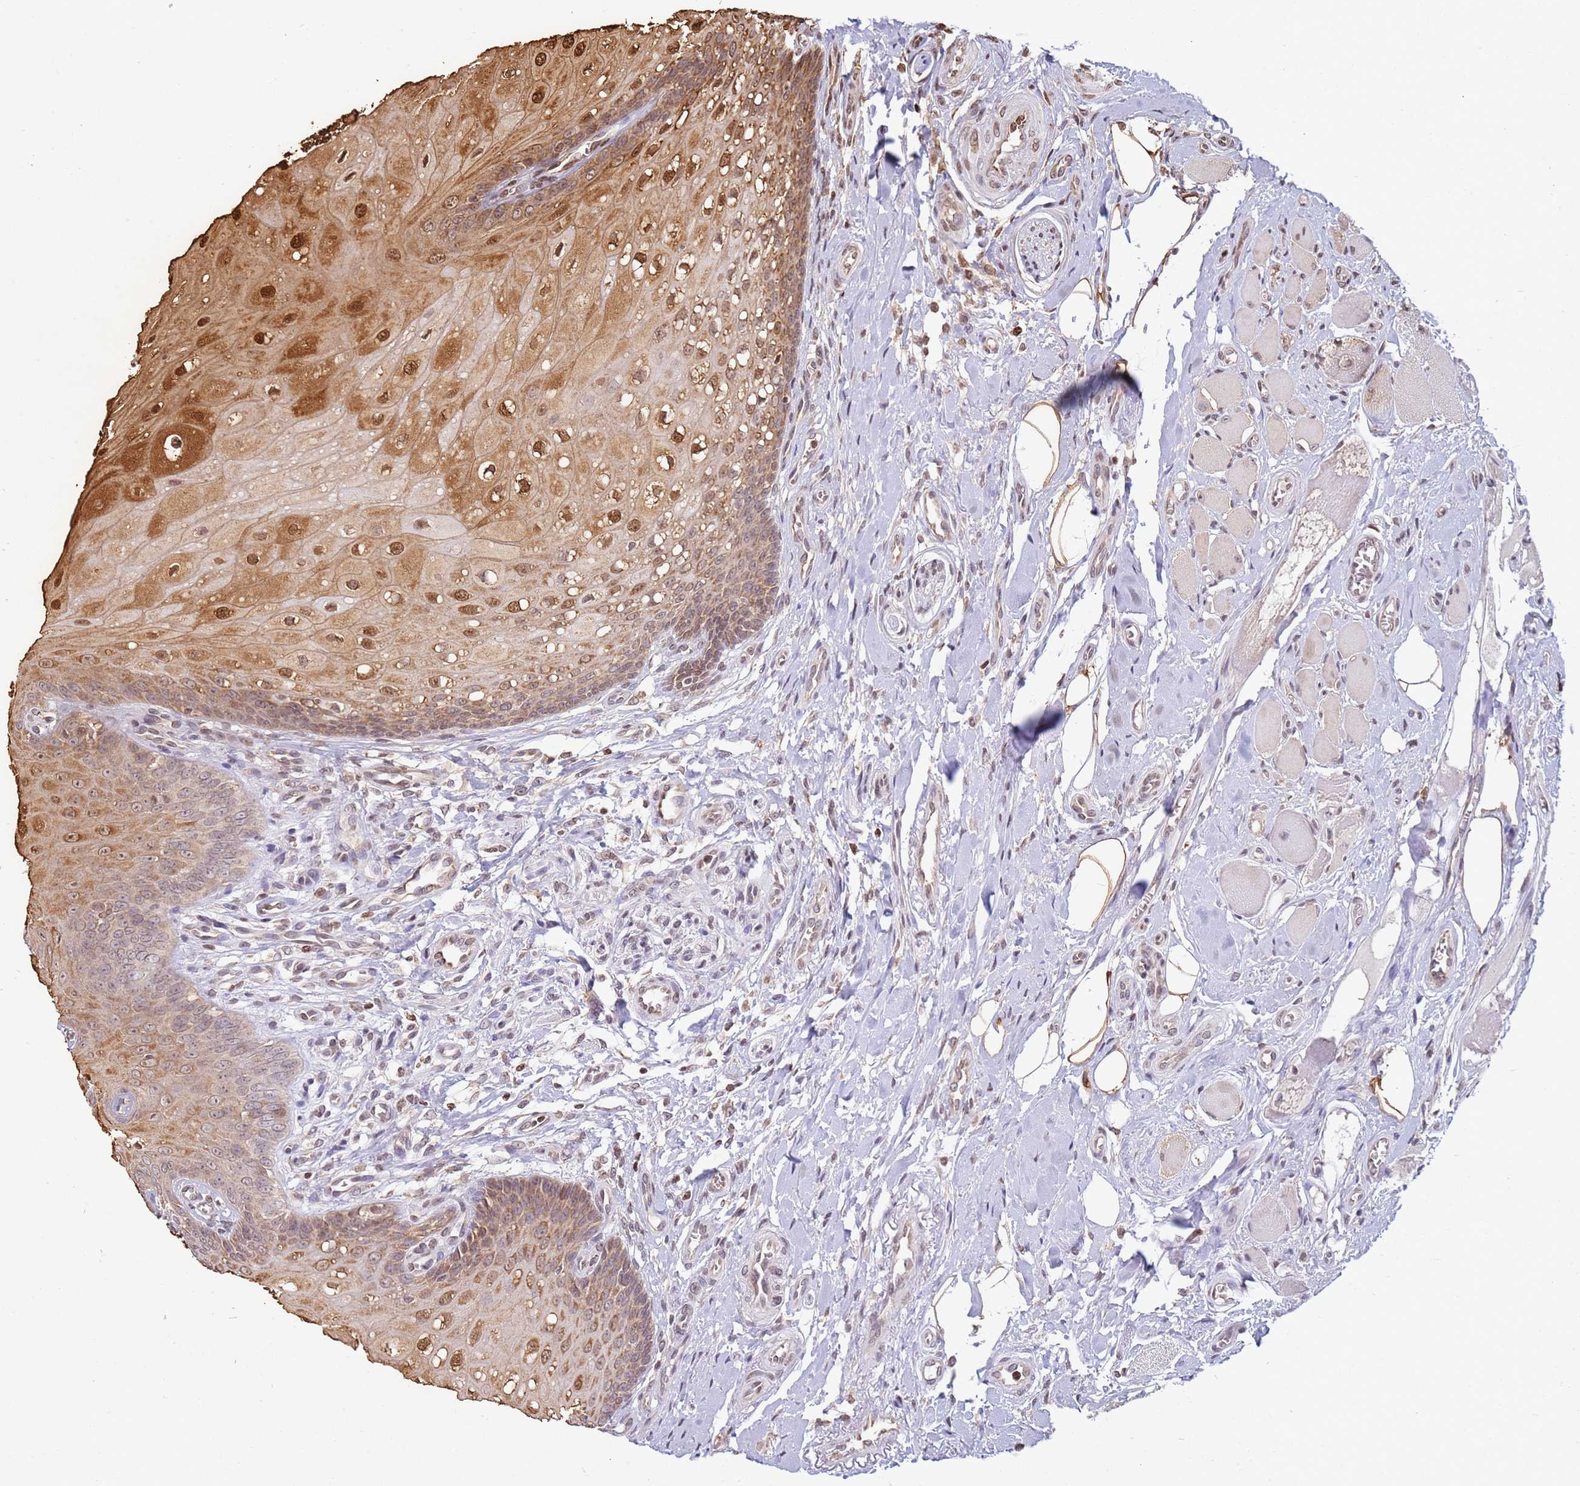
{"staining": {"intensity": "strong", "quantity": ">75%", "location": "cytoplasmic/membranous,nuclear"}, "tissue": "oral mucosa", "cell_type": "Squamous epithelial cells", "image_type": "normal", "snomed": [{"axis": "morphology", "description": "Normal tissue, NOS"}, {"axis": "morphology", "description": "Squamous cell carcinoma, NOS"}, {"axis": "topography", "description": "Oral tissue"}, {"axis": "topography", "description": "Tounge, NOS"}, {"axis": "topography", "description": "Head-Neck"}], "caption": "Immunohistochemical staining of unremarkable human oral mucosa demonstrates >75% levels of strong cytoplasmic/membranous,nuclear protein positivity in about >75% of squamous epithelial cells.", "gene": "SCAF1", "patient": {"sex": "male", "age": 79}}